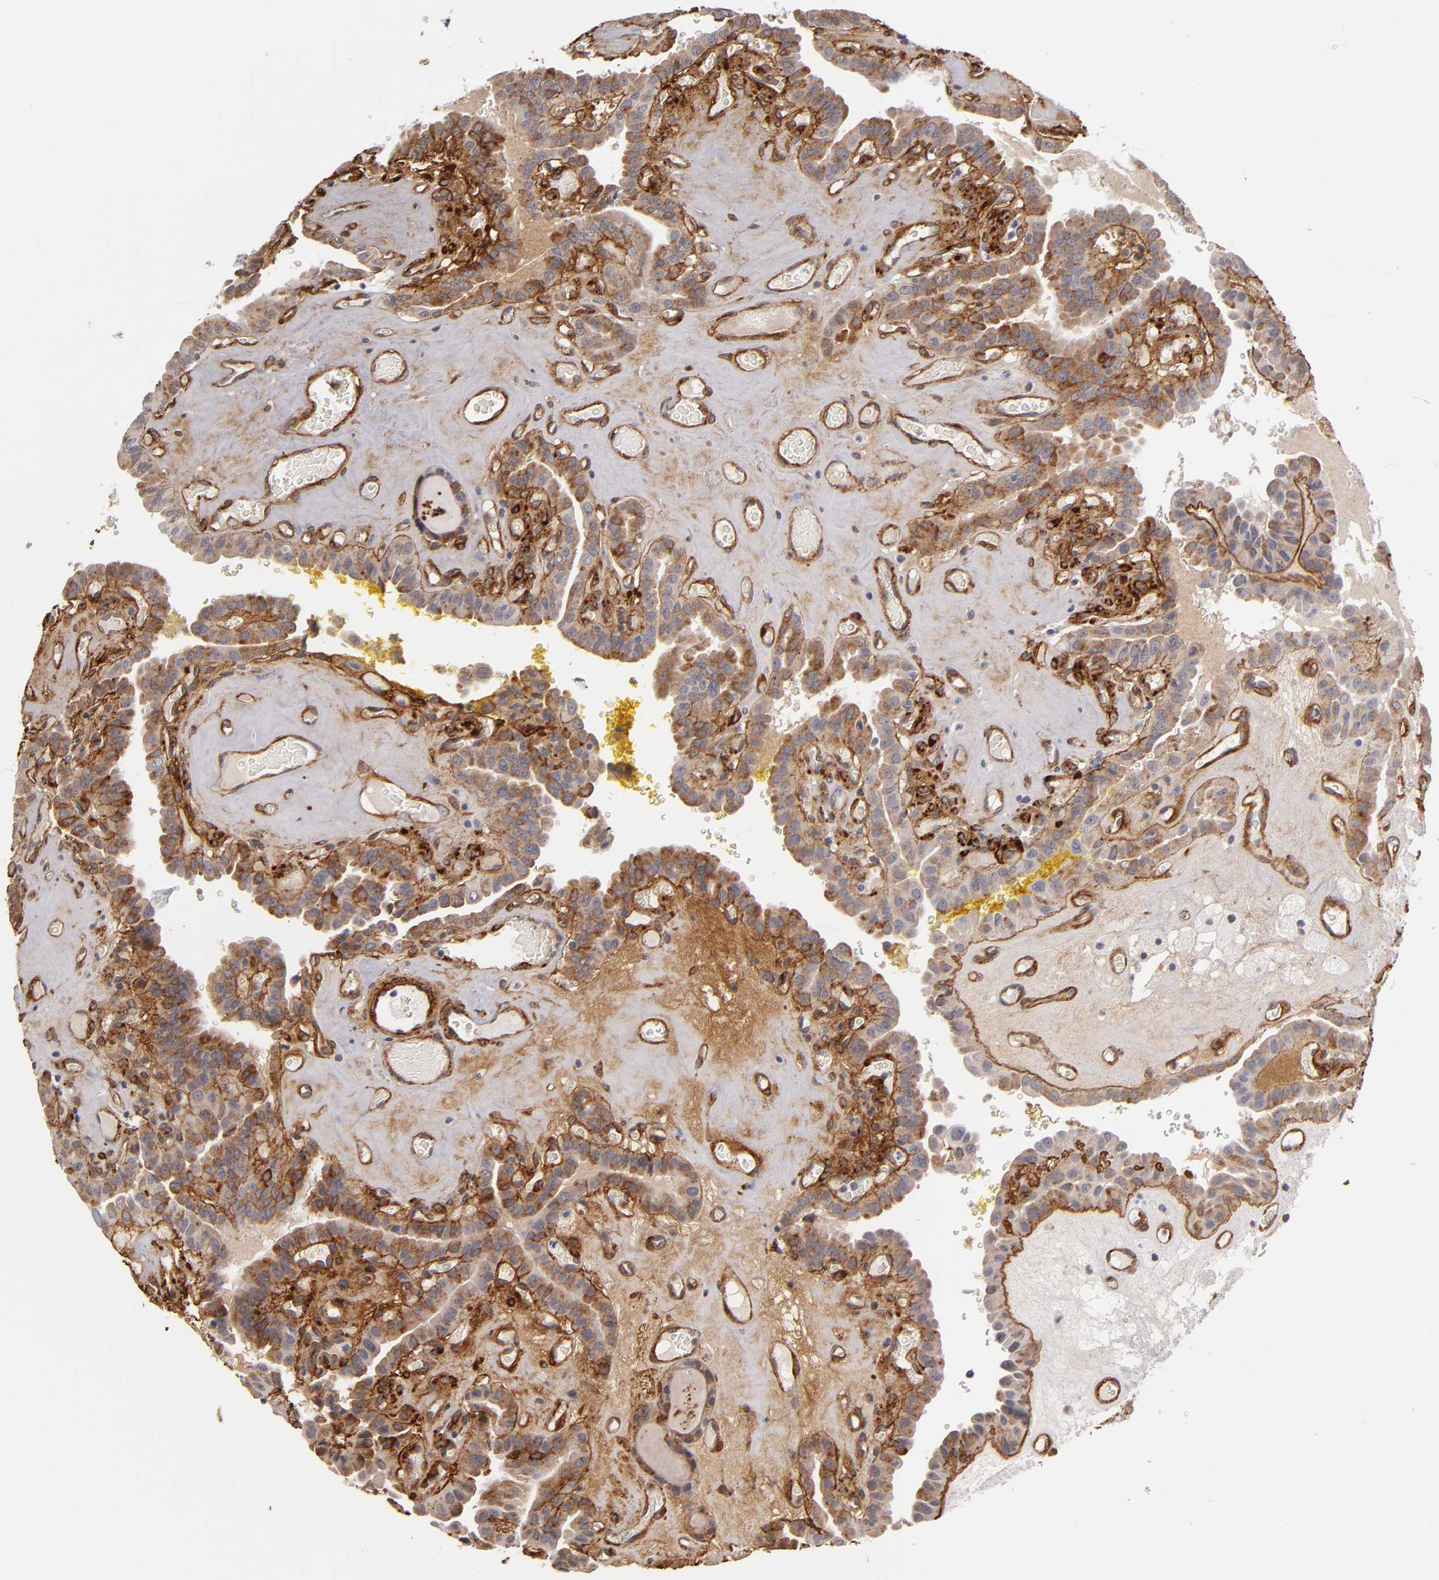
{"staining": {"intensity": "moderate", "quantity": ">75%", "location": "cytoplasmic/membranous"}, "tissue": "thyroid cancer", "cell_type": "Tumor cells", "image_type": "cancer", "snomed": [{"axis": "morphology", "description": "Papillary adenocarcinoma, NOS"}, {"axis": "topography", "description": "Thyroid gland"}], "caption": "Immunohistochemical staining of human thyroid papillary adenocarcinoma displays medium levels of moderate cytoplasmic/membranous expression in about >75% of tumor cells. (IHC, brightfield microscopy, high magnification).", "gene": "LAMC1", "patient": {"sex": "male", "age": 87}}